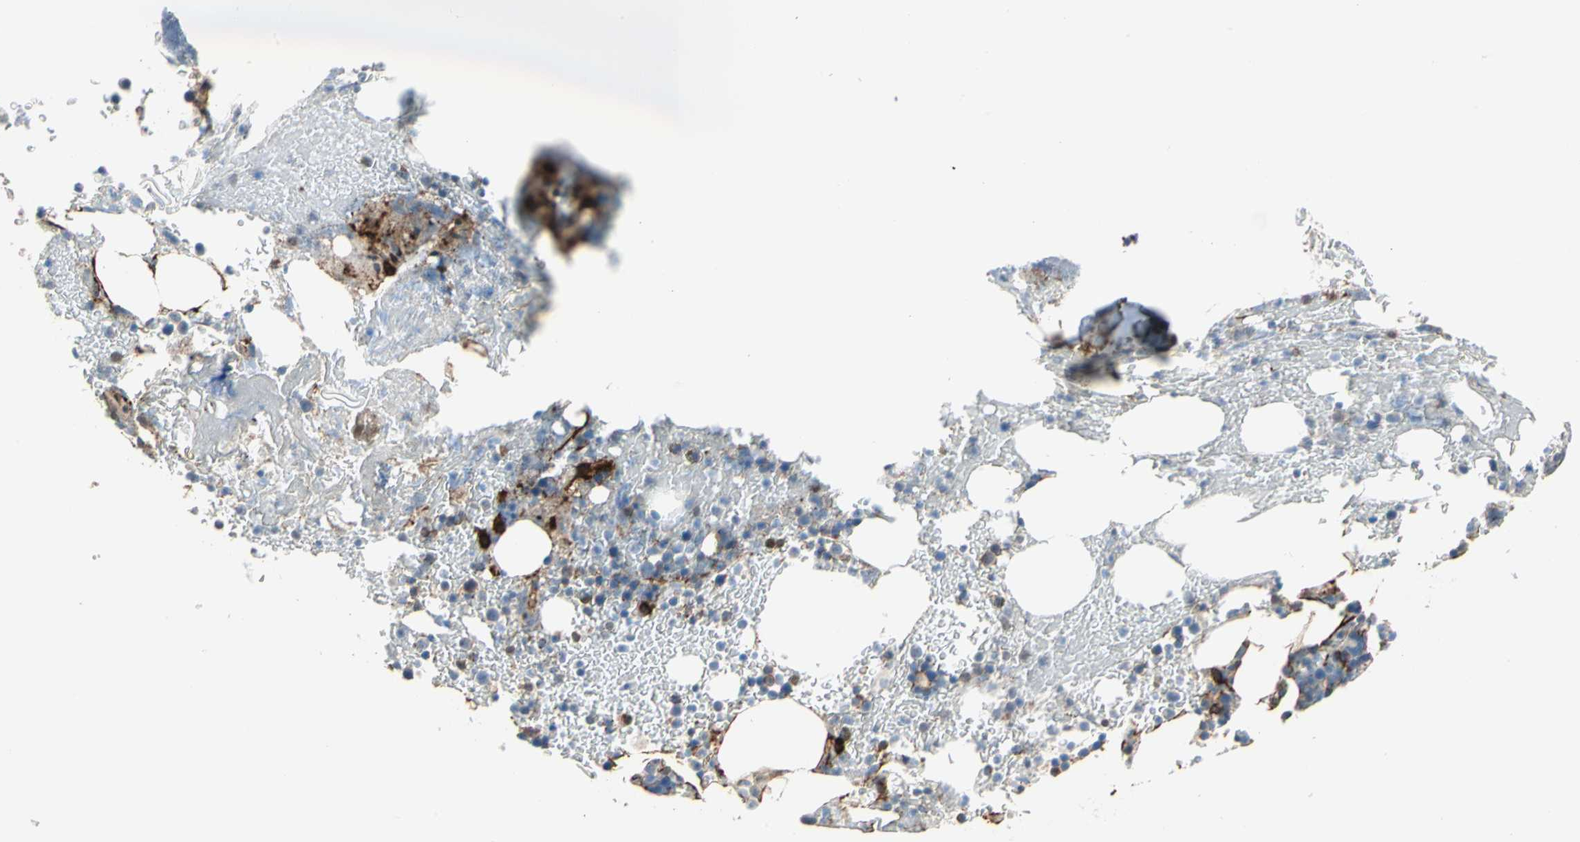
{"staining": {"intensity": "weak", "quantity": "<25%", "location": "cytoplasmic/membranous"}, "tissue": "bone marrow", "cell_type": "Hematopoietic cells", "image_type": "normal", "snomed": [{"axis": "morphology", "description": "Normal tissue, NOS"}, {"axis": "topography", "description": "Bone marrow"}], "caption": "High power microscopy micrograph of an IHC histopathology image of normal bone marrow, revealing no significant positivity in hematopoietic cells.", "gene": "EPB41L2", "patient": {"sex": "female", "age": 73}}